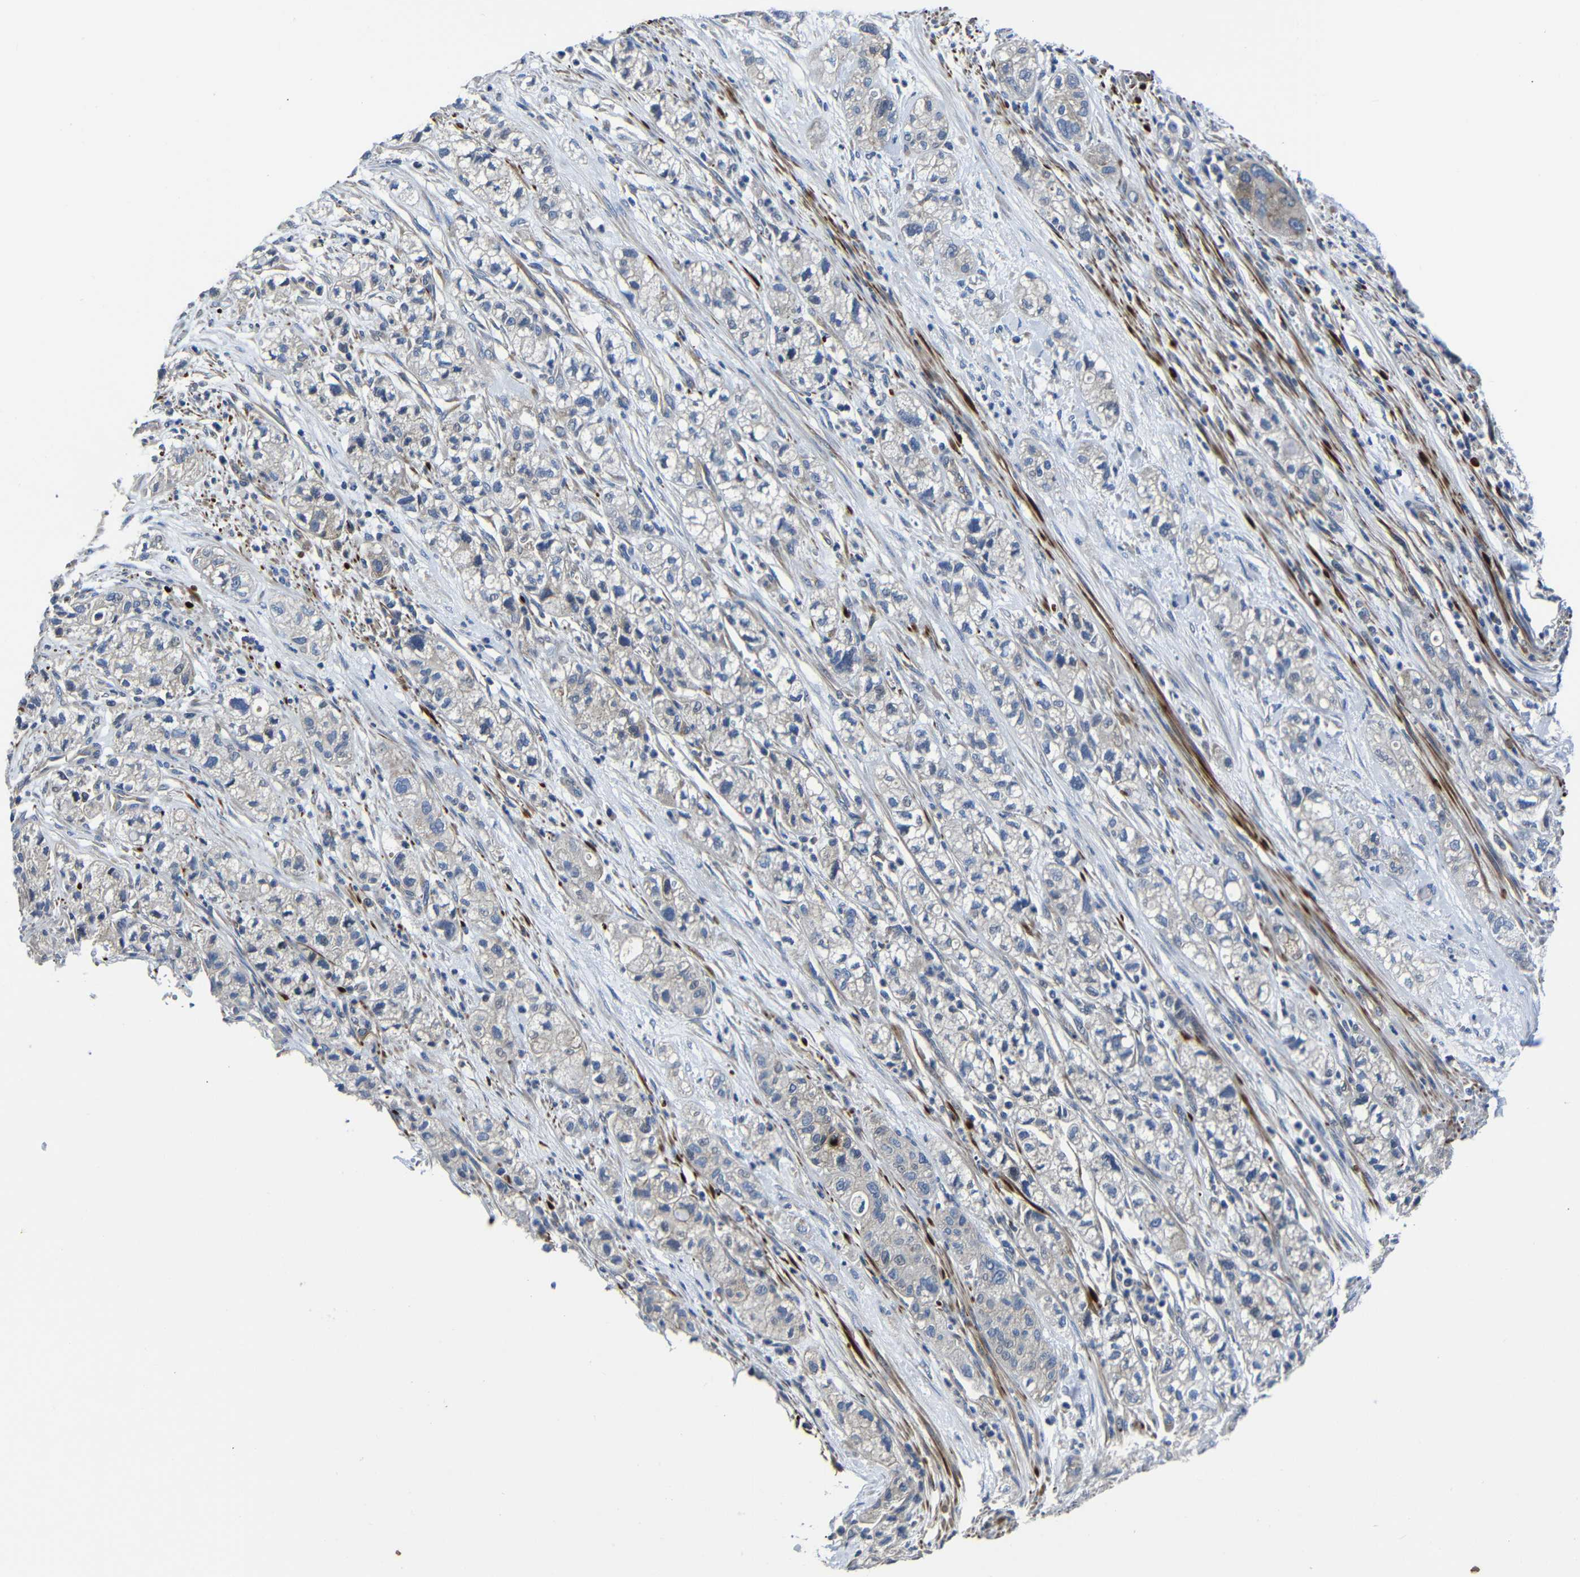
{"staining": {"intensity": "weak", "quantity": "25%-75%", "location": "cytoplasmic/membranous"}, "tissue": "pancreatic cancer", "cell_type": "Tumor cells", "image_type": "cancer", "snomed": [{"axis": "morphology", "description": "Adenocarcinoma, NOS"}, {"axis": "topography", "description": "Pancreas"}], "caption": "Immunohistochemical staining of adenocarcinoma (pancreatic) exhibits weak cytoplasmic/membranous protein expression in about 25%-75% of tumor cells. Nuclei are stained in blue.", "gene": "AFDN", "patient": {"sex": "female", "age": 78}}